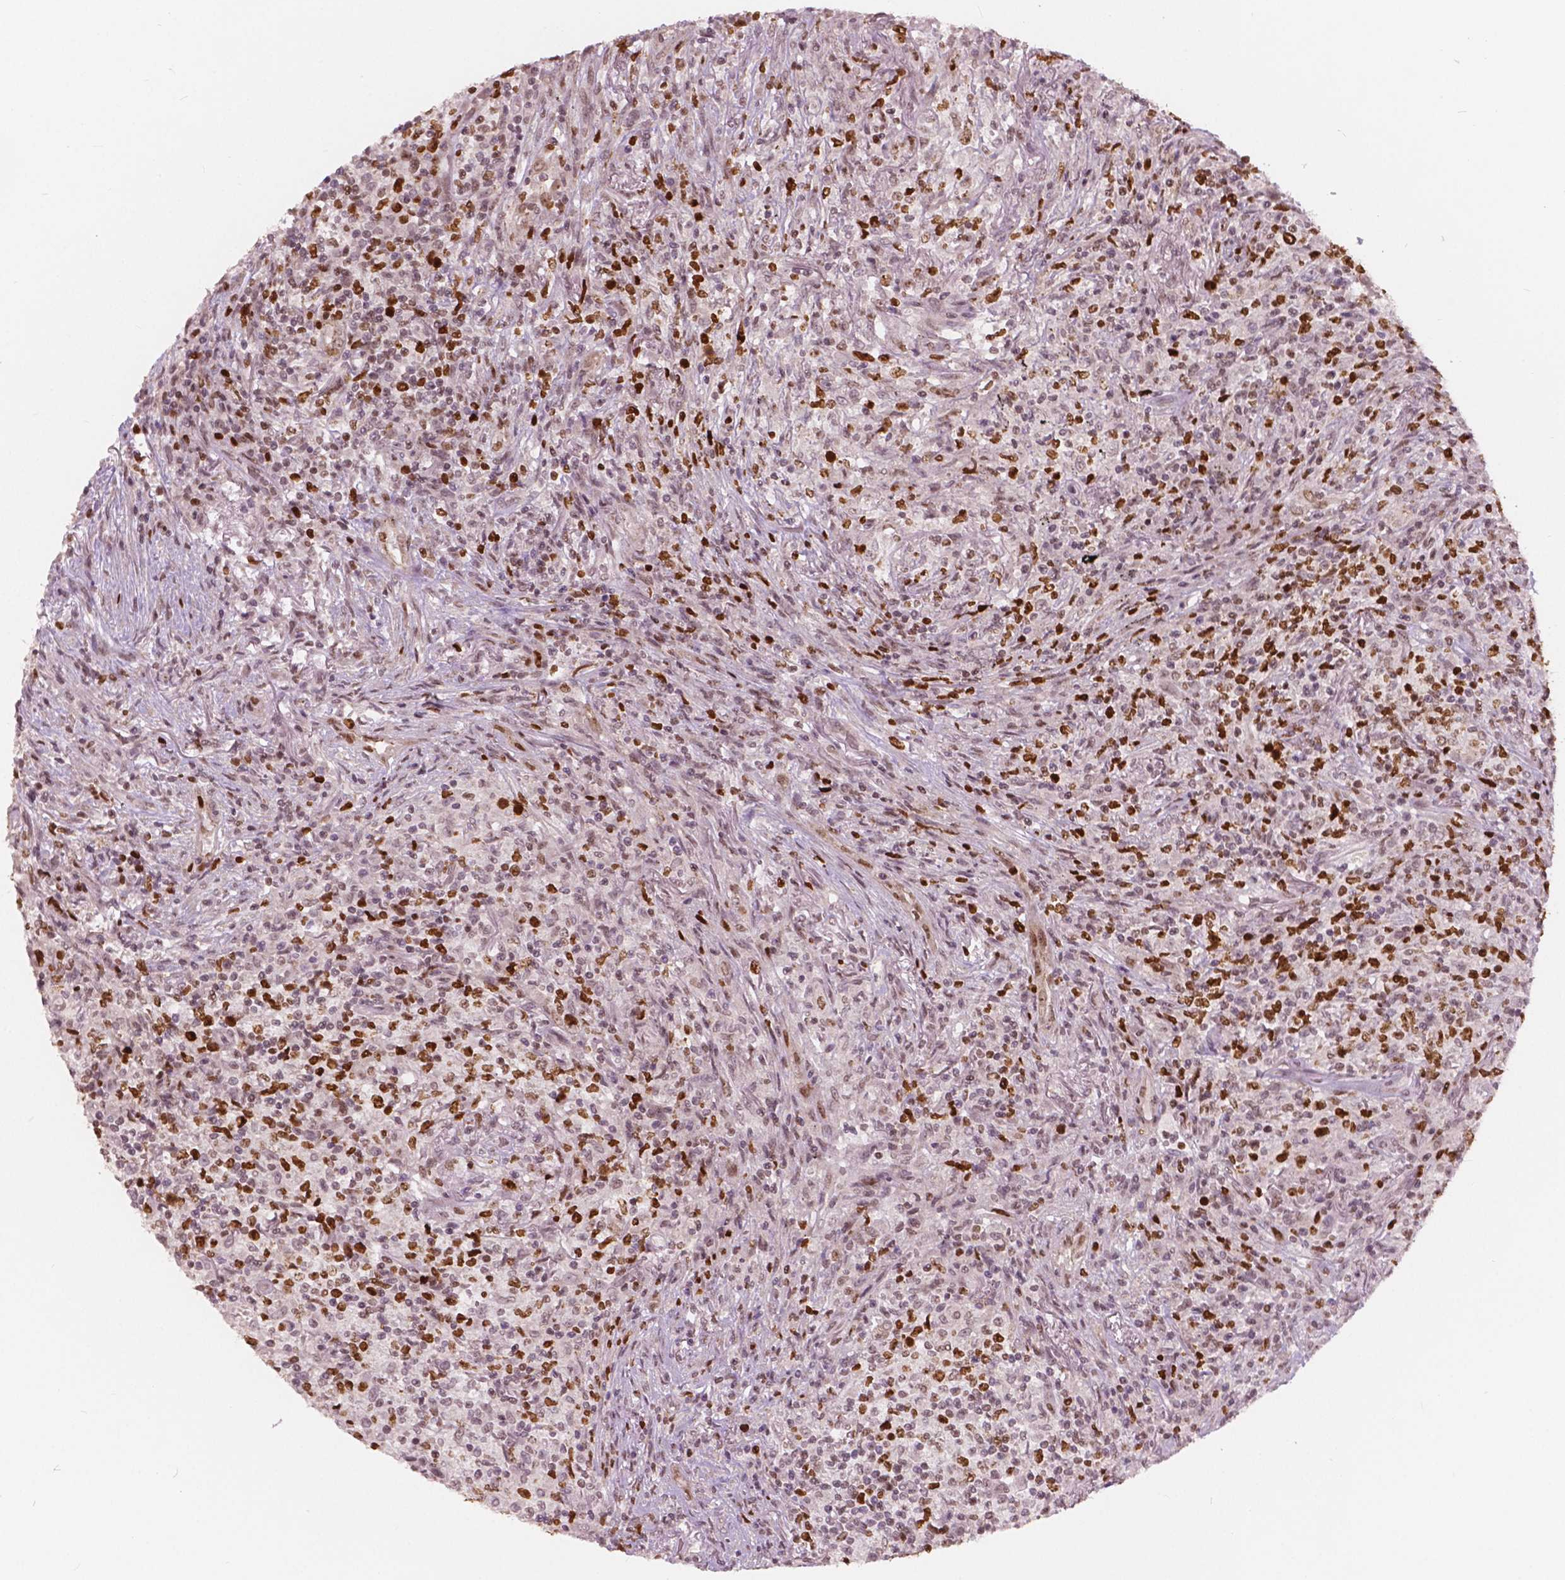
{"staining": {"intensity": "strong", "quantity": "<25%", "location": "nuclear"}, "tissue": "lymphoma", "cell_type": "Tumor cells", "image_type": "cancer", "snomed": [{"axis": "morphology", "description": "Malignant lymphoma, non-Hodgkin's type, High grade"}, {"axis": "topography", "description": "Lung"}], "caption": "Immunohistochemistry image of neoplastic tissue: high-grade malignant lymphoma, non-Hodgkin's type stained using immunohistochemistry (IHC) demonstrates medium levels of strong protein expression localized specifically in the nuclear of tumor cells, appearing as a nuclear brown color.", "gene": "NSD2", "patient": {"sex": "male", "age": 79}}